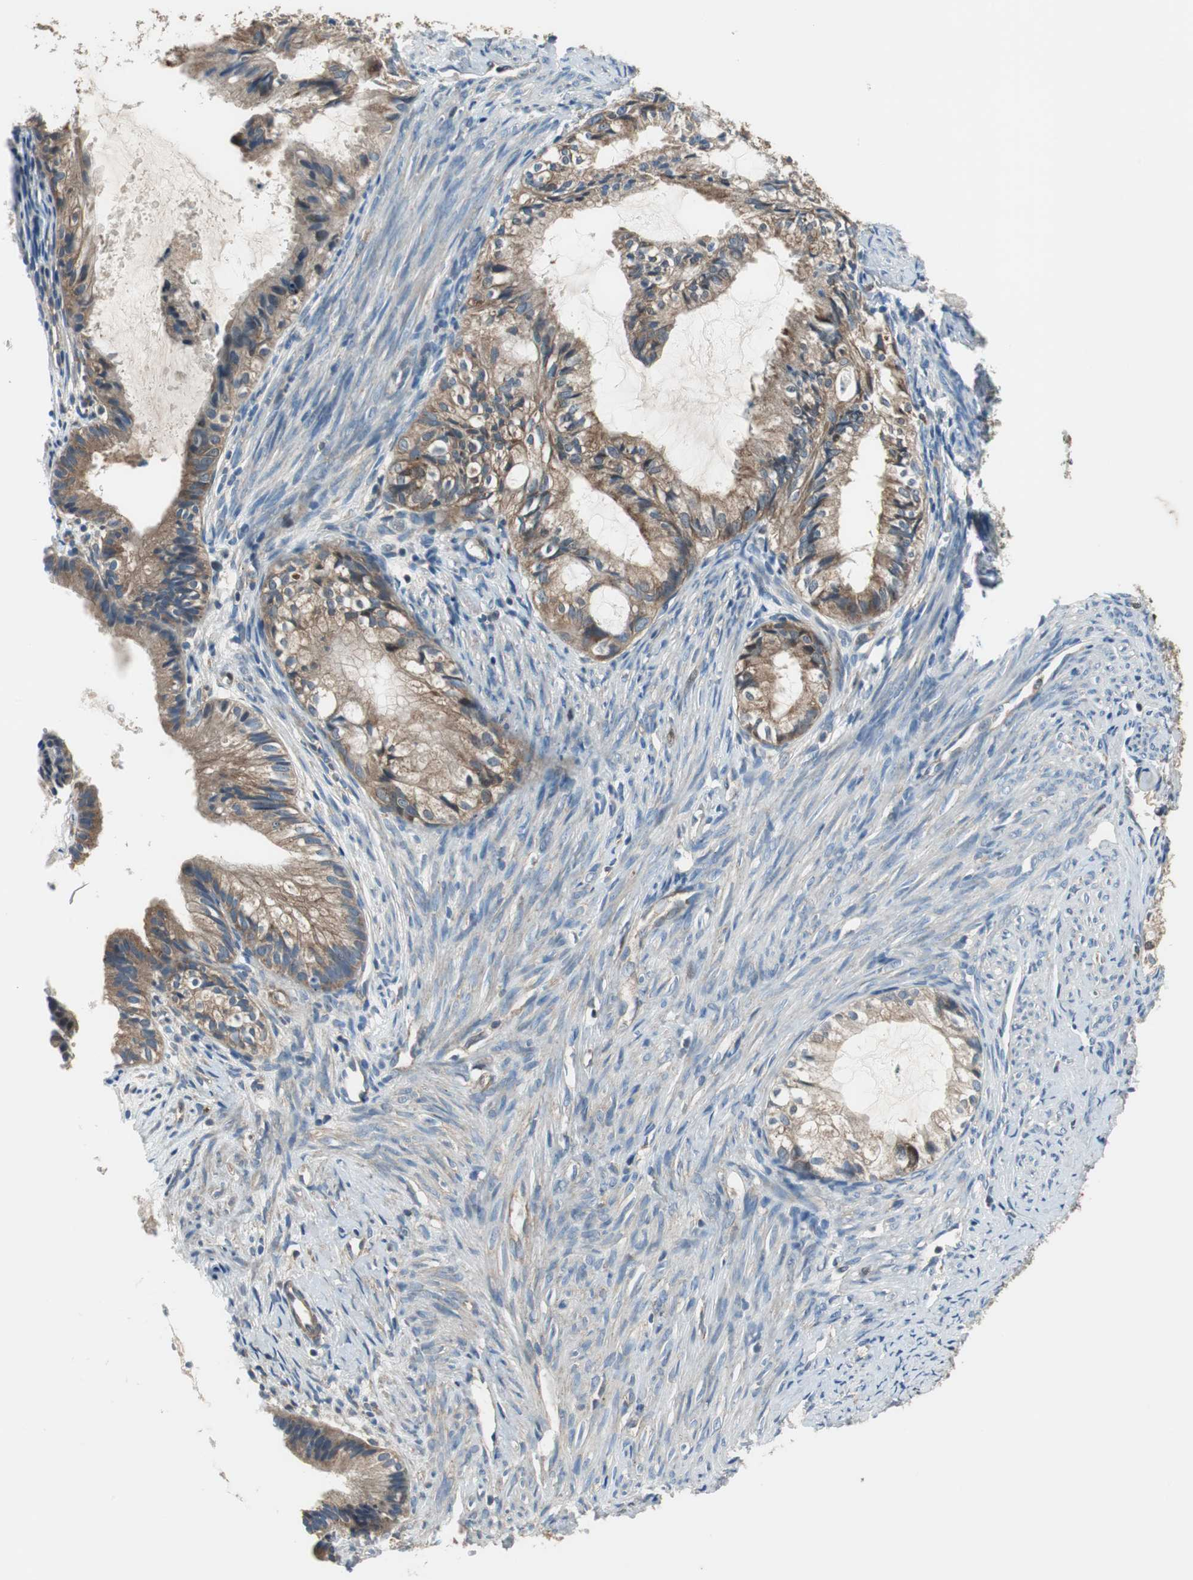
{"staining": {"intensity": "moderate", "quantity": ">75%", "location": "cytoplasmic/membranous"}, "tissue": "cervical cancer", "cell_type": "Tumor cells", "image_type": "cancer", "snomed": [{"axis": "morphology", "description": "Normal tissue, NOS"}, {"axis": "morphology", "description": "Adenocarcinoma, NOS"}, {"axis": "topography", "description": "Cervix"}, {"axis": "topography", "description": "Endometrium"}], "caption": "Immunohistochemical staining of human cervical cancer (adenocarcinoma) shows moderate cytoplasmic/membranous protein staining in about >75% of tumor cells. Using DAB (brown) and hematoxylin (blue) stains, captured at high magnification using brightfield microscopy.", "gene": "PI4KB", "patient": {"sex": "female", "age": 86}}